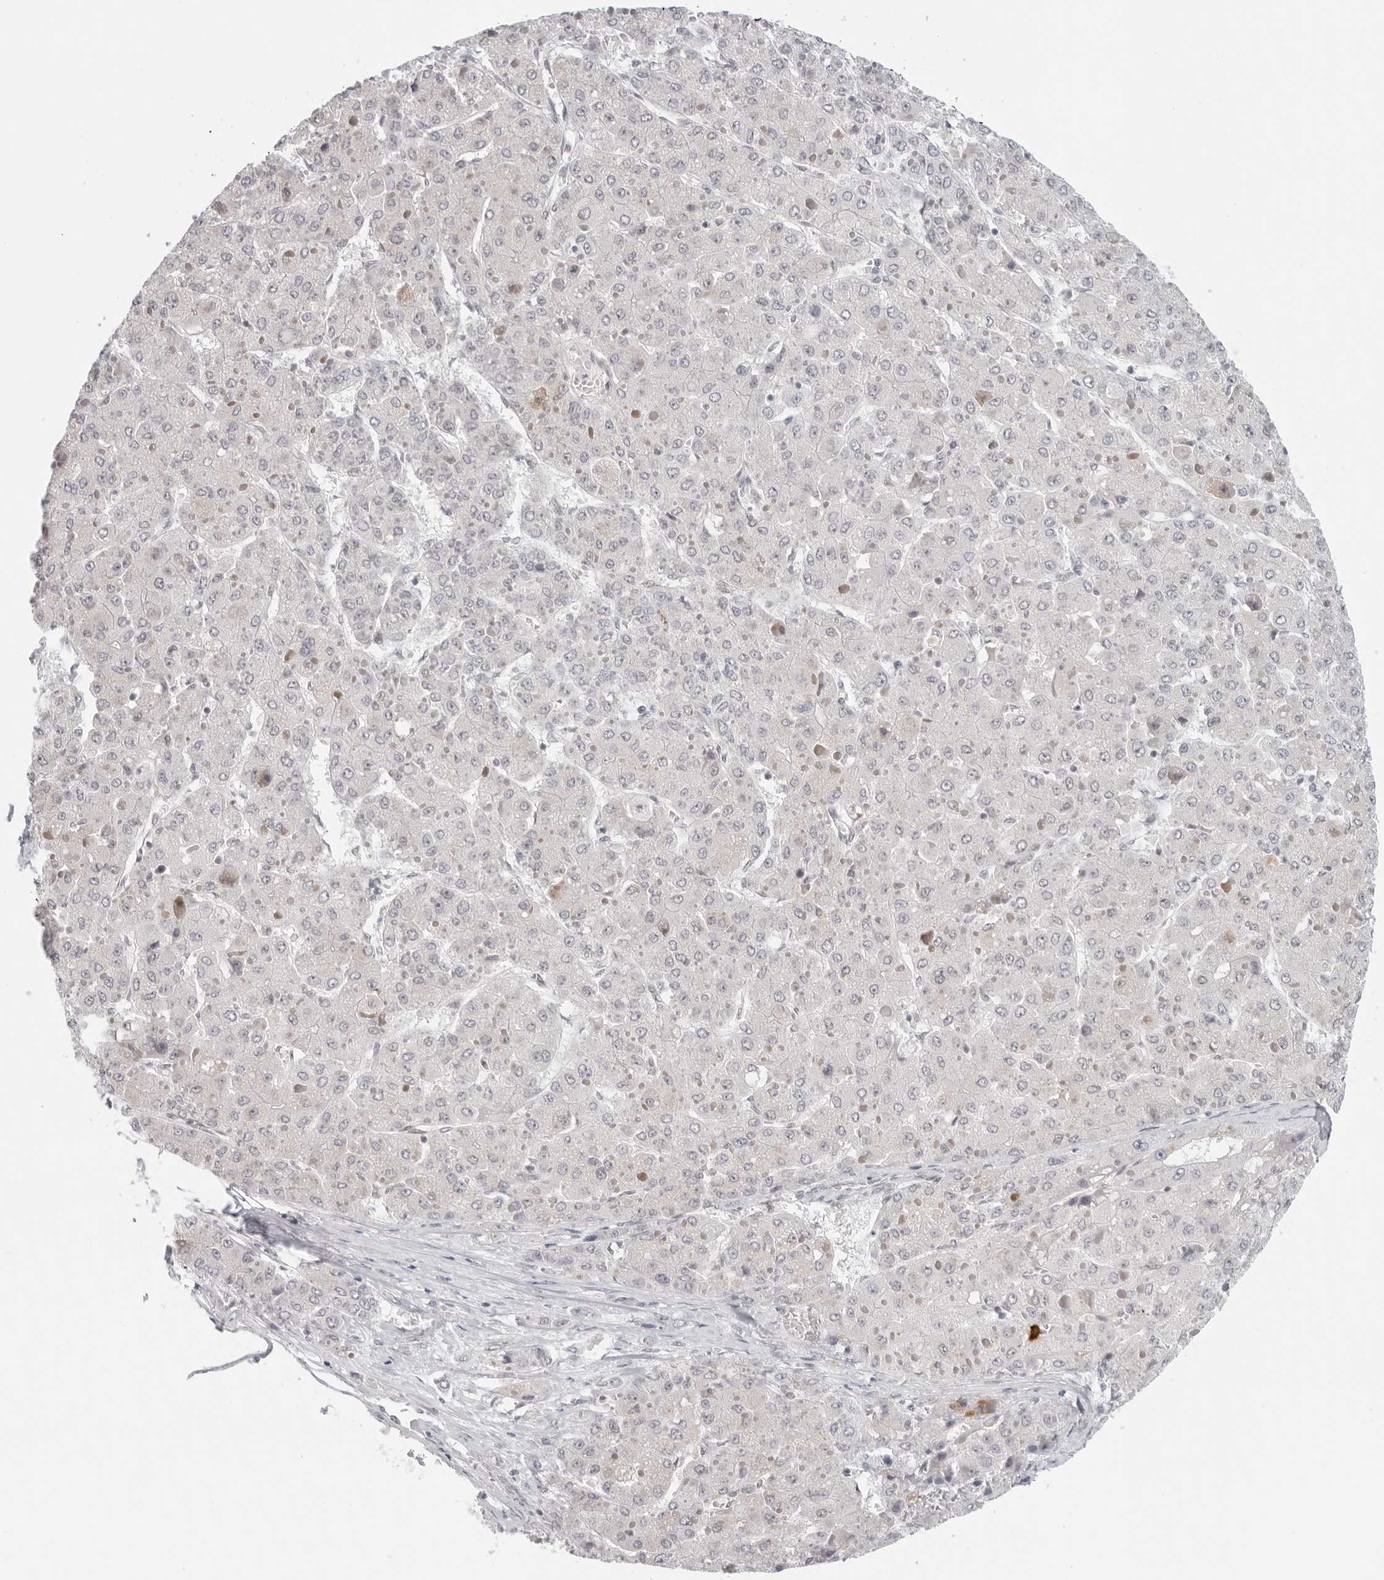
{"staining": {"intensity": "negative", "quantity": "none", "location": "none"}, "tissue": "liver cancer", "cell_type": "Tumor cells", "image_type": "cancer", "snomed": [{"axis": "morphology", "description": "Carcinoma, Hepatocellular, NOS"}, {"axis": "topography", "description": "Liver"}], "caption": "Immunohistochemistry of liver cancer (hepatocellular carcinoma) displays no staining in tumor cells.", "gene": "FOXK2", "patient": {"sex": "female", "age": 73}}